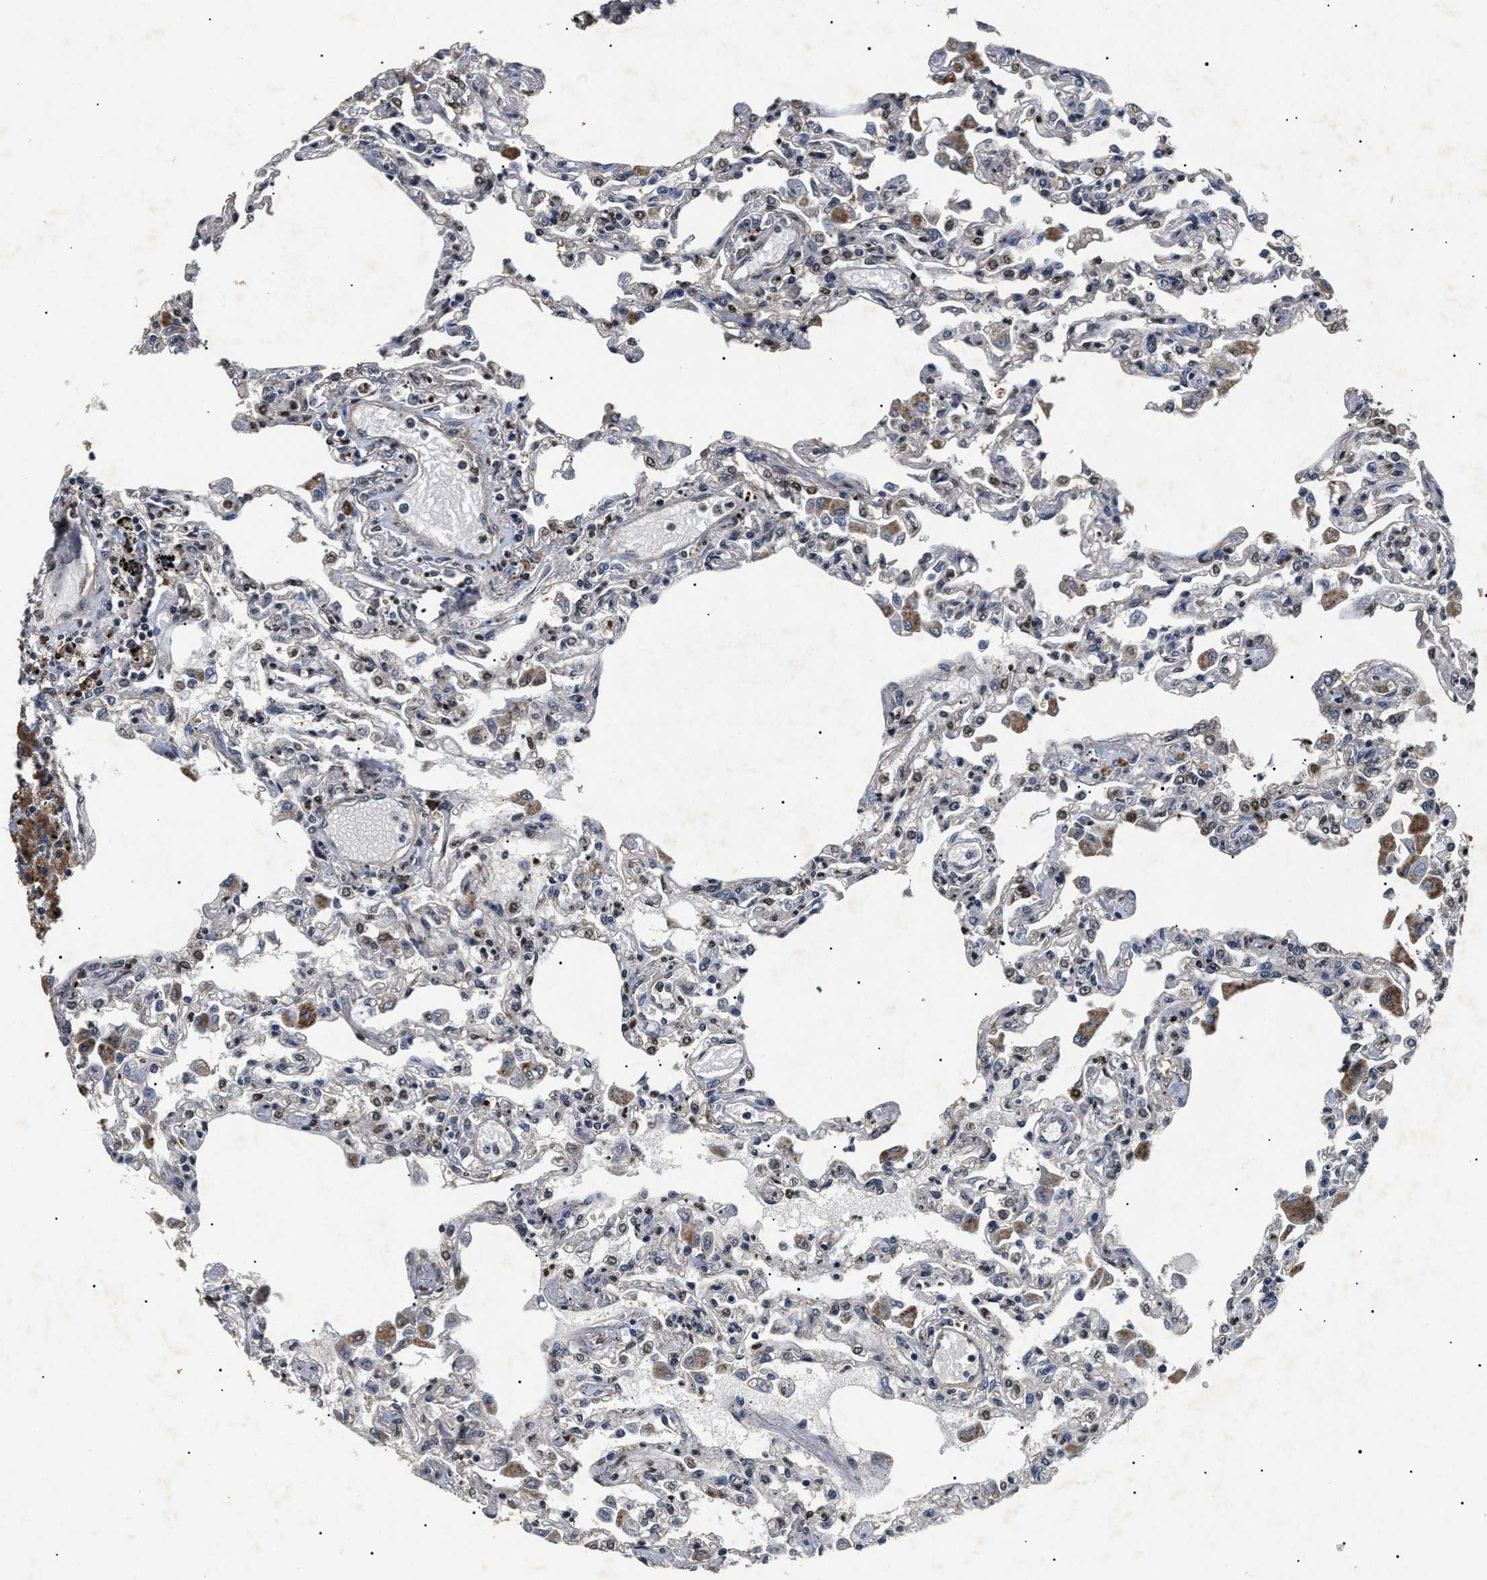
{"staining": {"intensity": "weak", "quantity": "<25%", "location": "nuclear"}, "tissue": "lung", "cell_type": "Alveolar cells", "image_type": "normal", "snomed": [{"axis": "morphology", "description": "Normal tissue, NOS"}, {"axis": "topography", "description": "Bronchus"}, {"axis": "topography", "description": "Lung"}], "caption": "Immunohistochemical staining of benign lung displays no significant positivity in alveolar cells. The staining is performed using DAB (3,3'-diaminobenzidine) brown chromogen with nuclei counter-stained in using hematoxylin.", "gene": "ANP32E", "patient": {"sex": "female", "age": 49}}